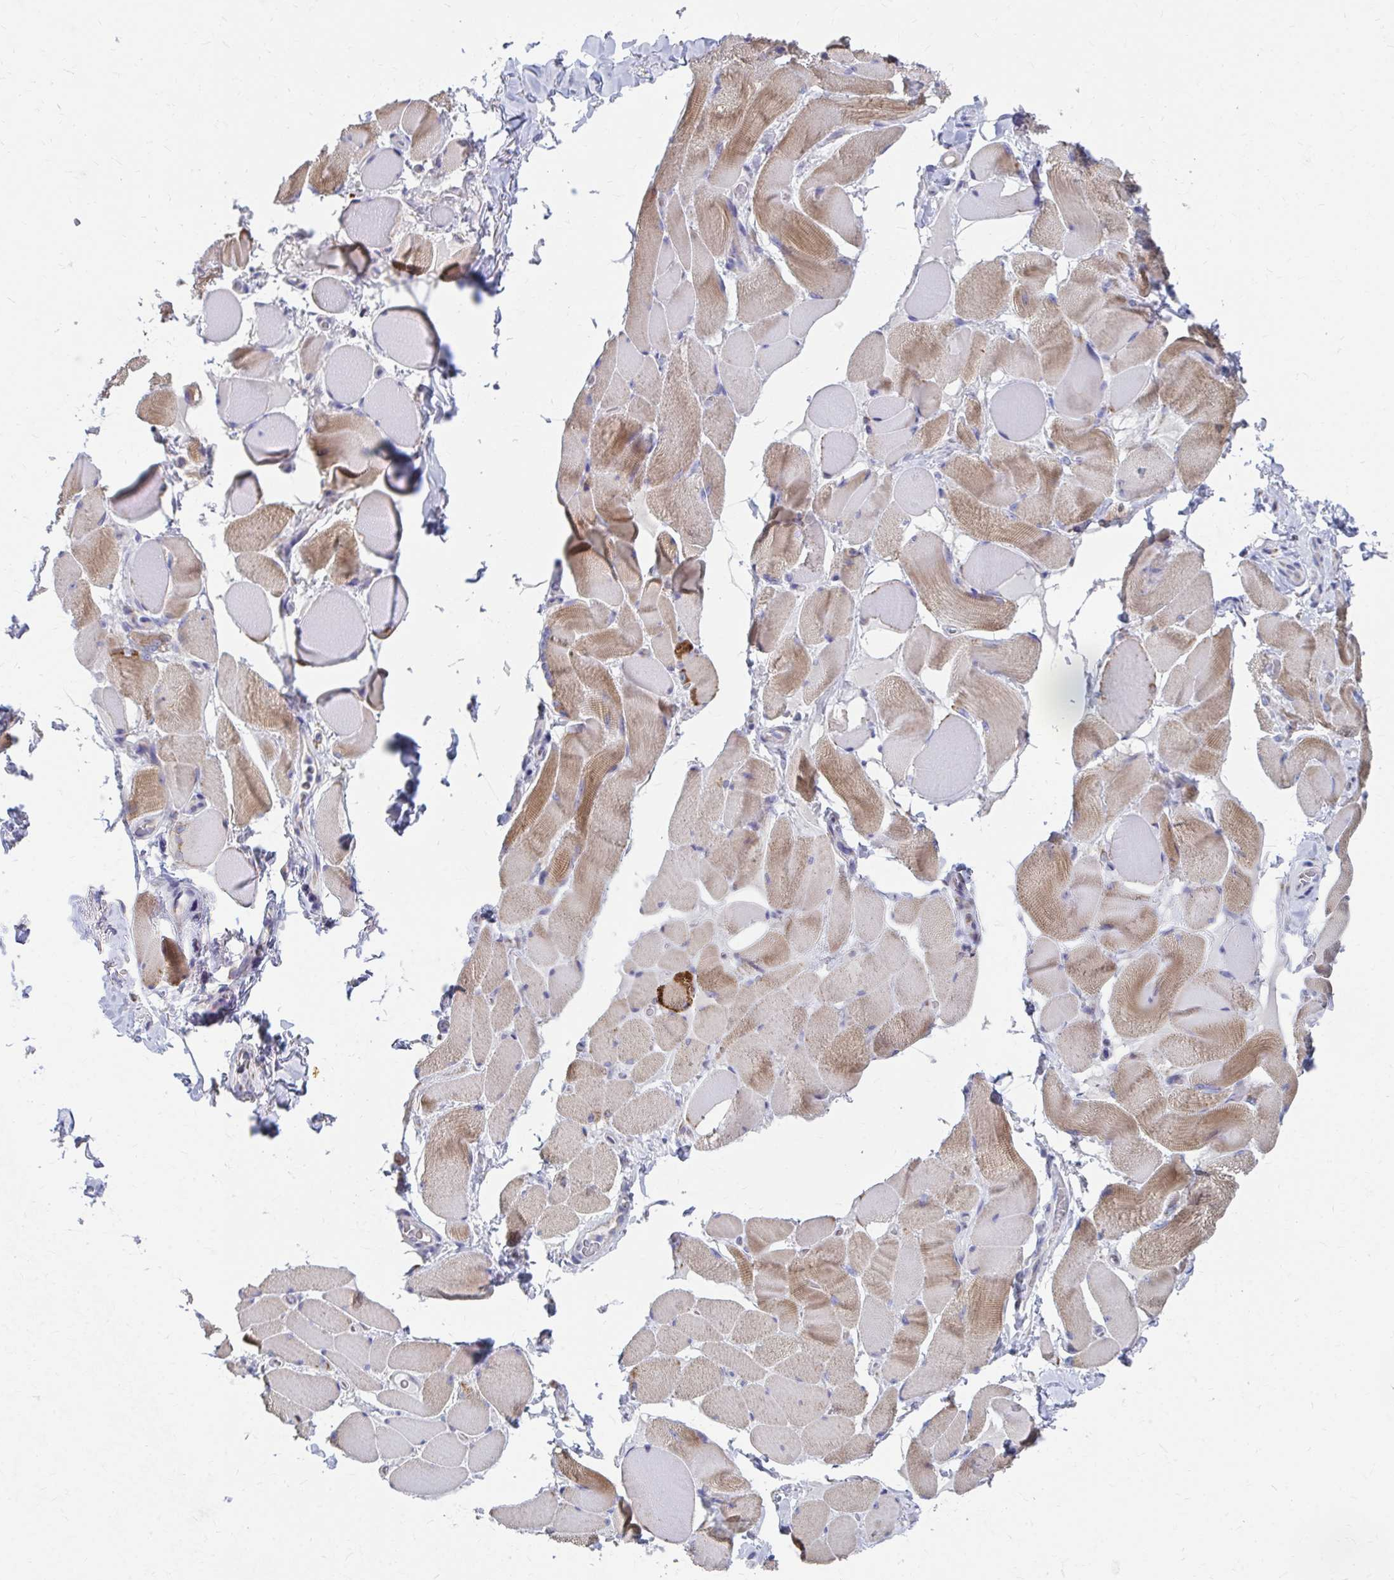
{"staining": {"intensity": "moderate", "quantity": "25%-75%", "location": "cytoplasmic/membranous"}, "tissue": "skeletal muscle", "cell_type": "Myocytes", "image_type": "normal", "snomed": [{"axis": "morphology", "description": "Normal tissue, NOS"}, {"axis": "topography", "description": "Skeletal muscle"}, {"axis": "topography", "description": "Anal"}, {"axis": "topography", "description": "Peripheral nerve tissue"}], "caption": "DAB immunohistochemical staining of benign human skeletal muscle displays moderate cytoplasmic/membranous protein staining in approximately 25%-75% of myocytes. (Stains: DAB in brown, nuclei in blue, Microscopy: brightfield microscopy at high magnification).", "gene": "RCC1L", "patient": {"sex": "male", "age": 53}}